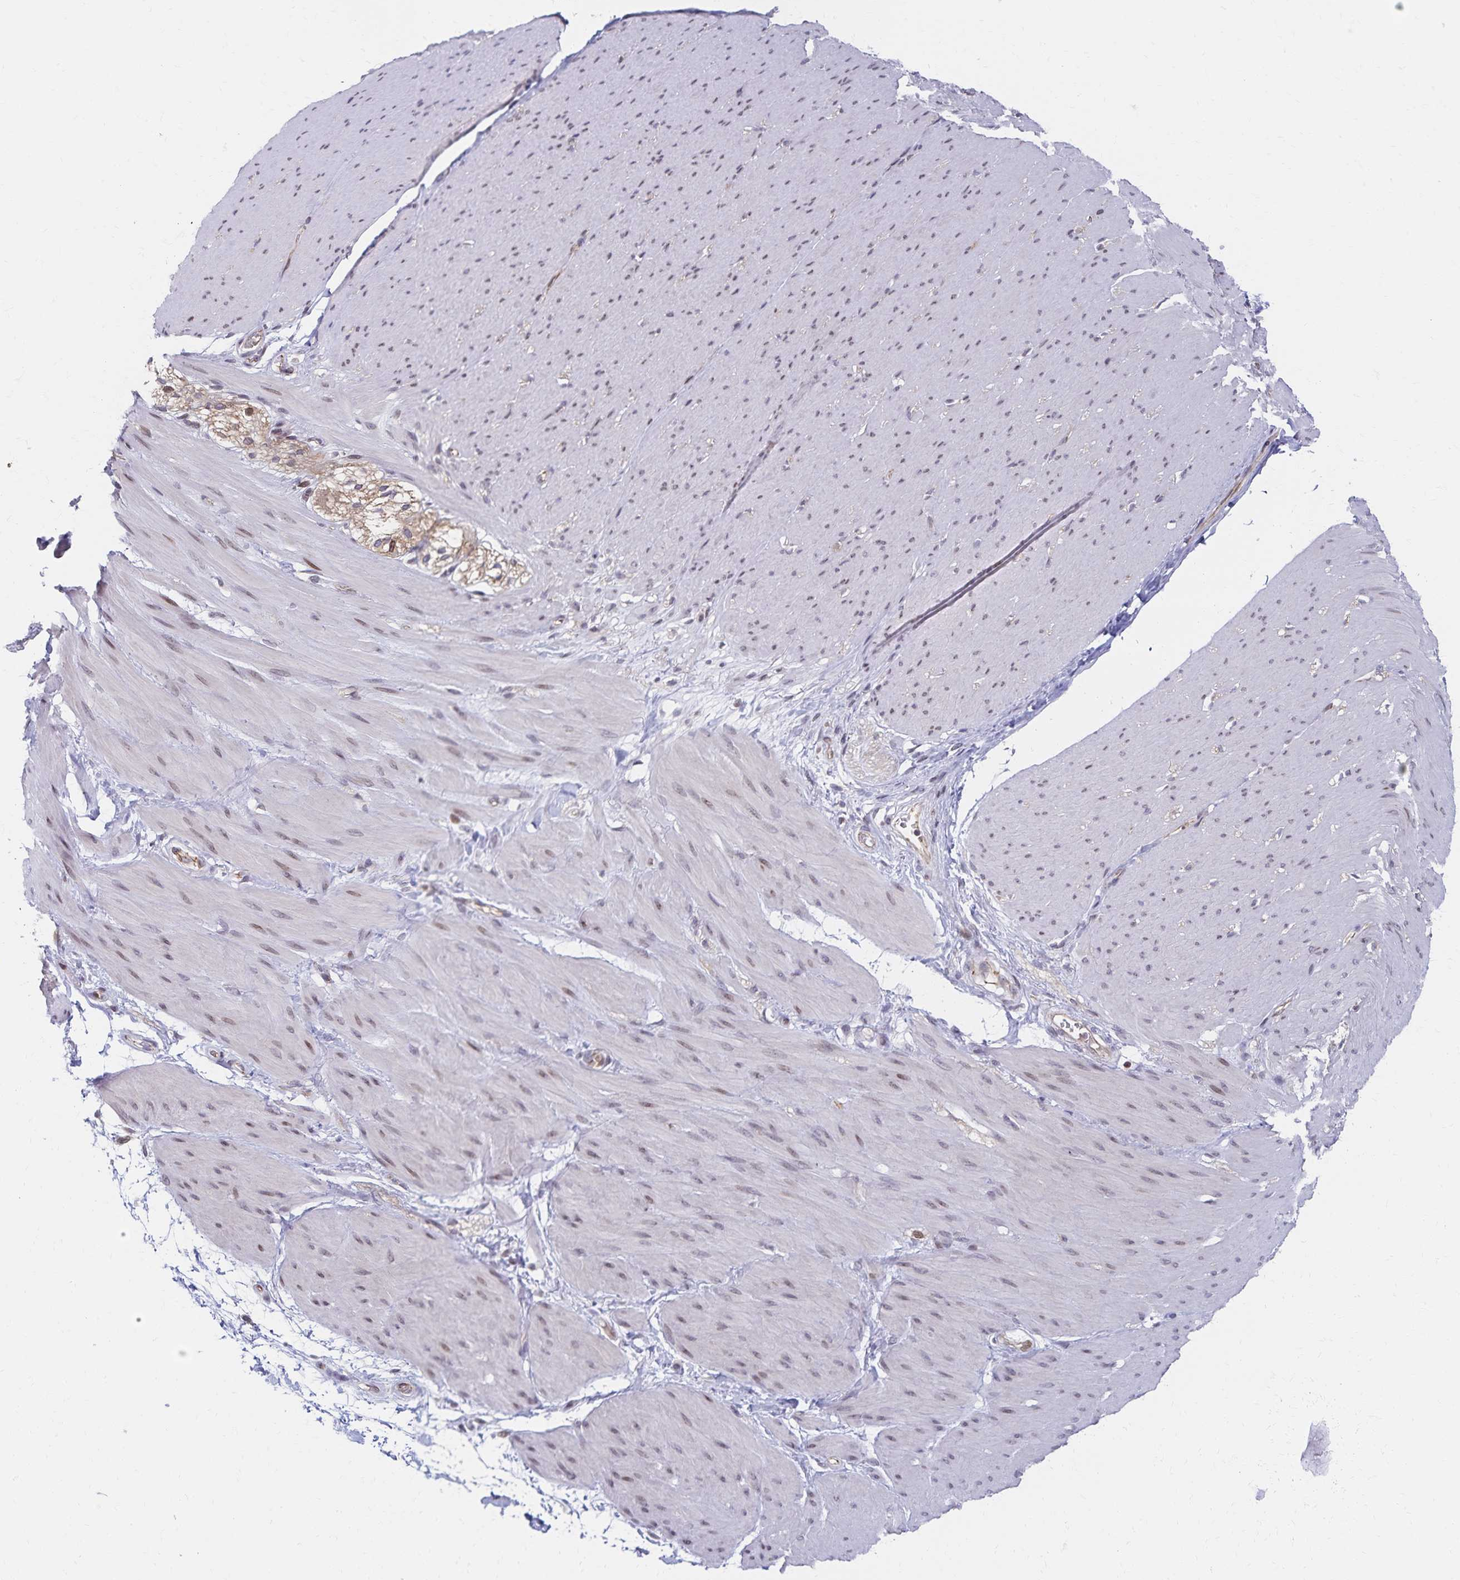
{"staining": {"intensity": "weak", "quantity": "25%-75%", "location": "nuclear"}, "tissue": "smooth muscle", "cell_type": "Smooth muscle cells", "image_type": "normal", "snomed": [{"axis": "morphology", "description": "Normal tissue, NOS"}, {"axis": "topography", "description": "Smooth muscle"}, {"axis": "topography", "description": "Rectum"}], "caption": "A low amount of weak nuclear expression is present in approximately 25%-75% of smooth muscle cells in normal smooth muscle.", "gene": "RAB9B", "patient": {"sex": "male", "age": 53}}